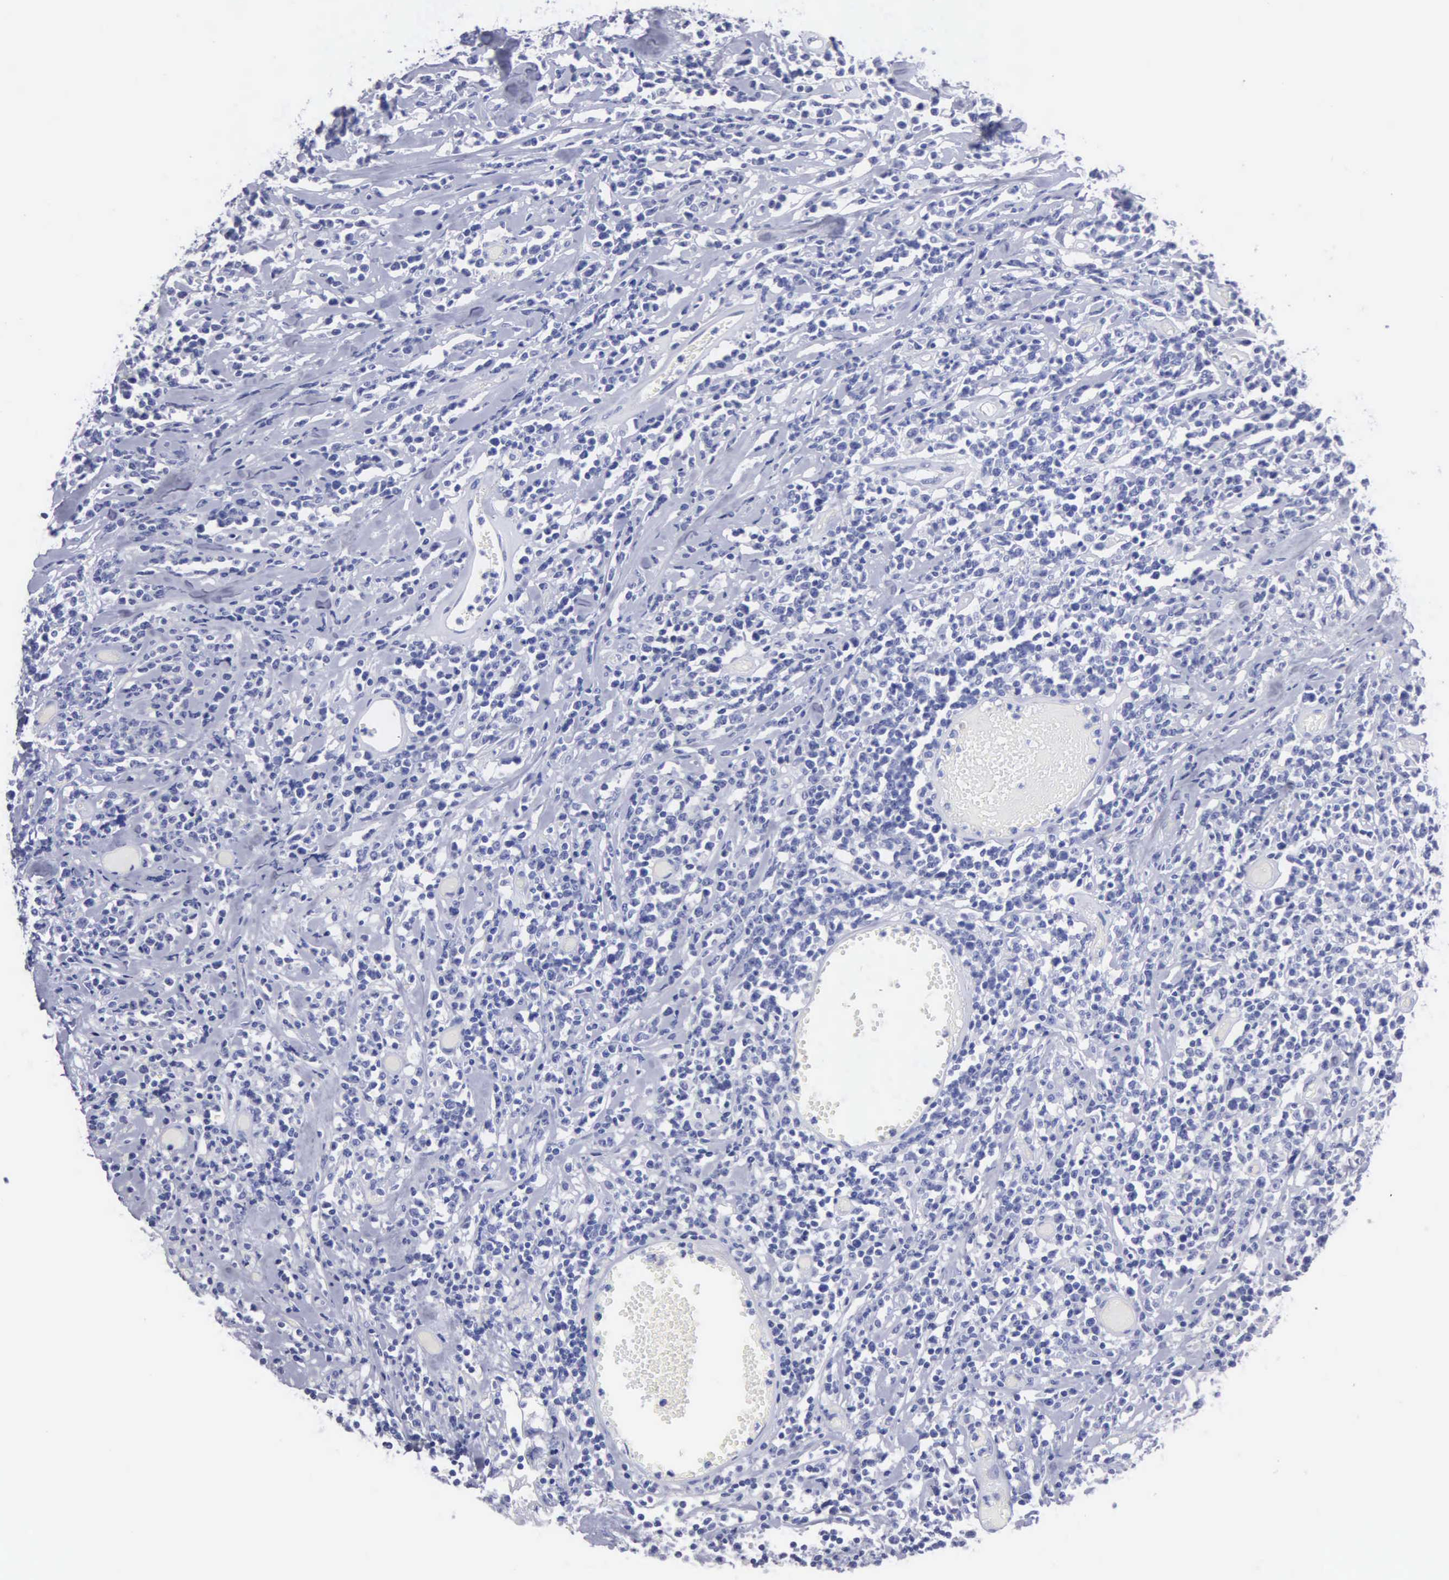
{"staining": {"intensity": "negative", "quantity": "none", "location": "none"}, "tissue": "lymphoma", "cell_type": "Tumor cells", "image_type": "cancer", "snomed": [{"axis": "morphology", "description": "Malignant lymphoma, non-Hodgkin's type, High grade"}, {"axis": "topography", "description": "Colon"}], "caption": "The histopathology image shows no significant expression in tumor cells of lymphoma. (DAB (3,3'-diaminobenzidine) immunohistochemistry (IHC), high magnification).", "gene": "CYP19A1", "patient": {"sex": "male", "age": 82}}